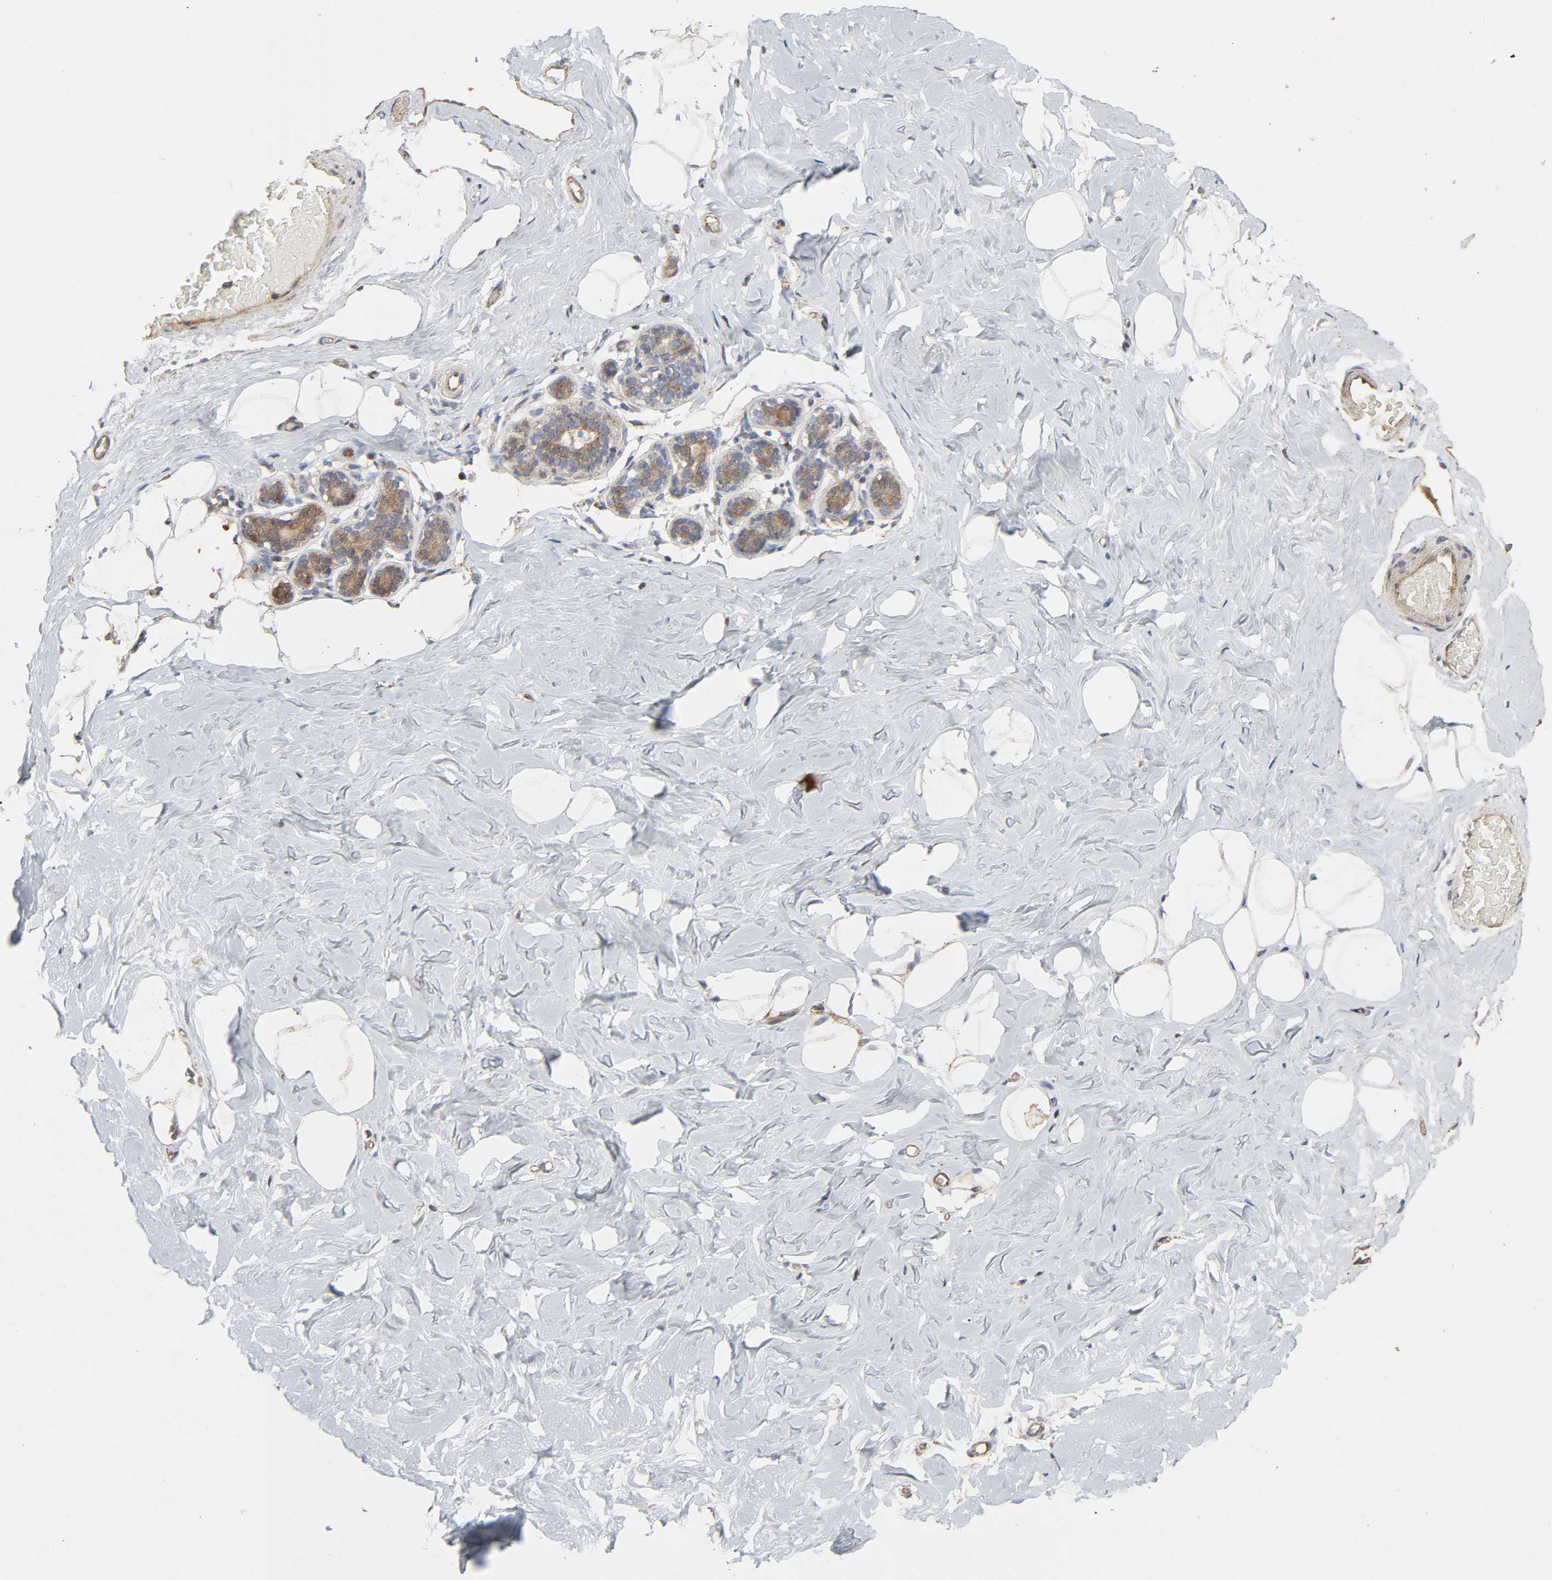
{"staining": {"intensity": "negative", "quantity": "none", "location": "none"}, "tissue": "breast", "cell_type": "Adipocytes", "image_type": "normal", "snomed": [{"axis": "morphology", "description": "Normal tissue, NOS"}, {"axis": "topography", "description": "Breast"}, {"axis": "topography", "description": "Soft tissue"}], "caption": "An IHC photomicrograph of unremarkable breast is shown. There is no staining in adipocytes of breast. (DAB IHC with hematoxylin counter stain).", "gene": "CDK6", "patient": {"sex": "female", "age": 75}}